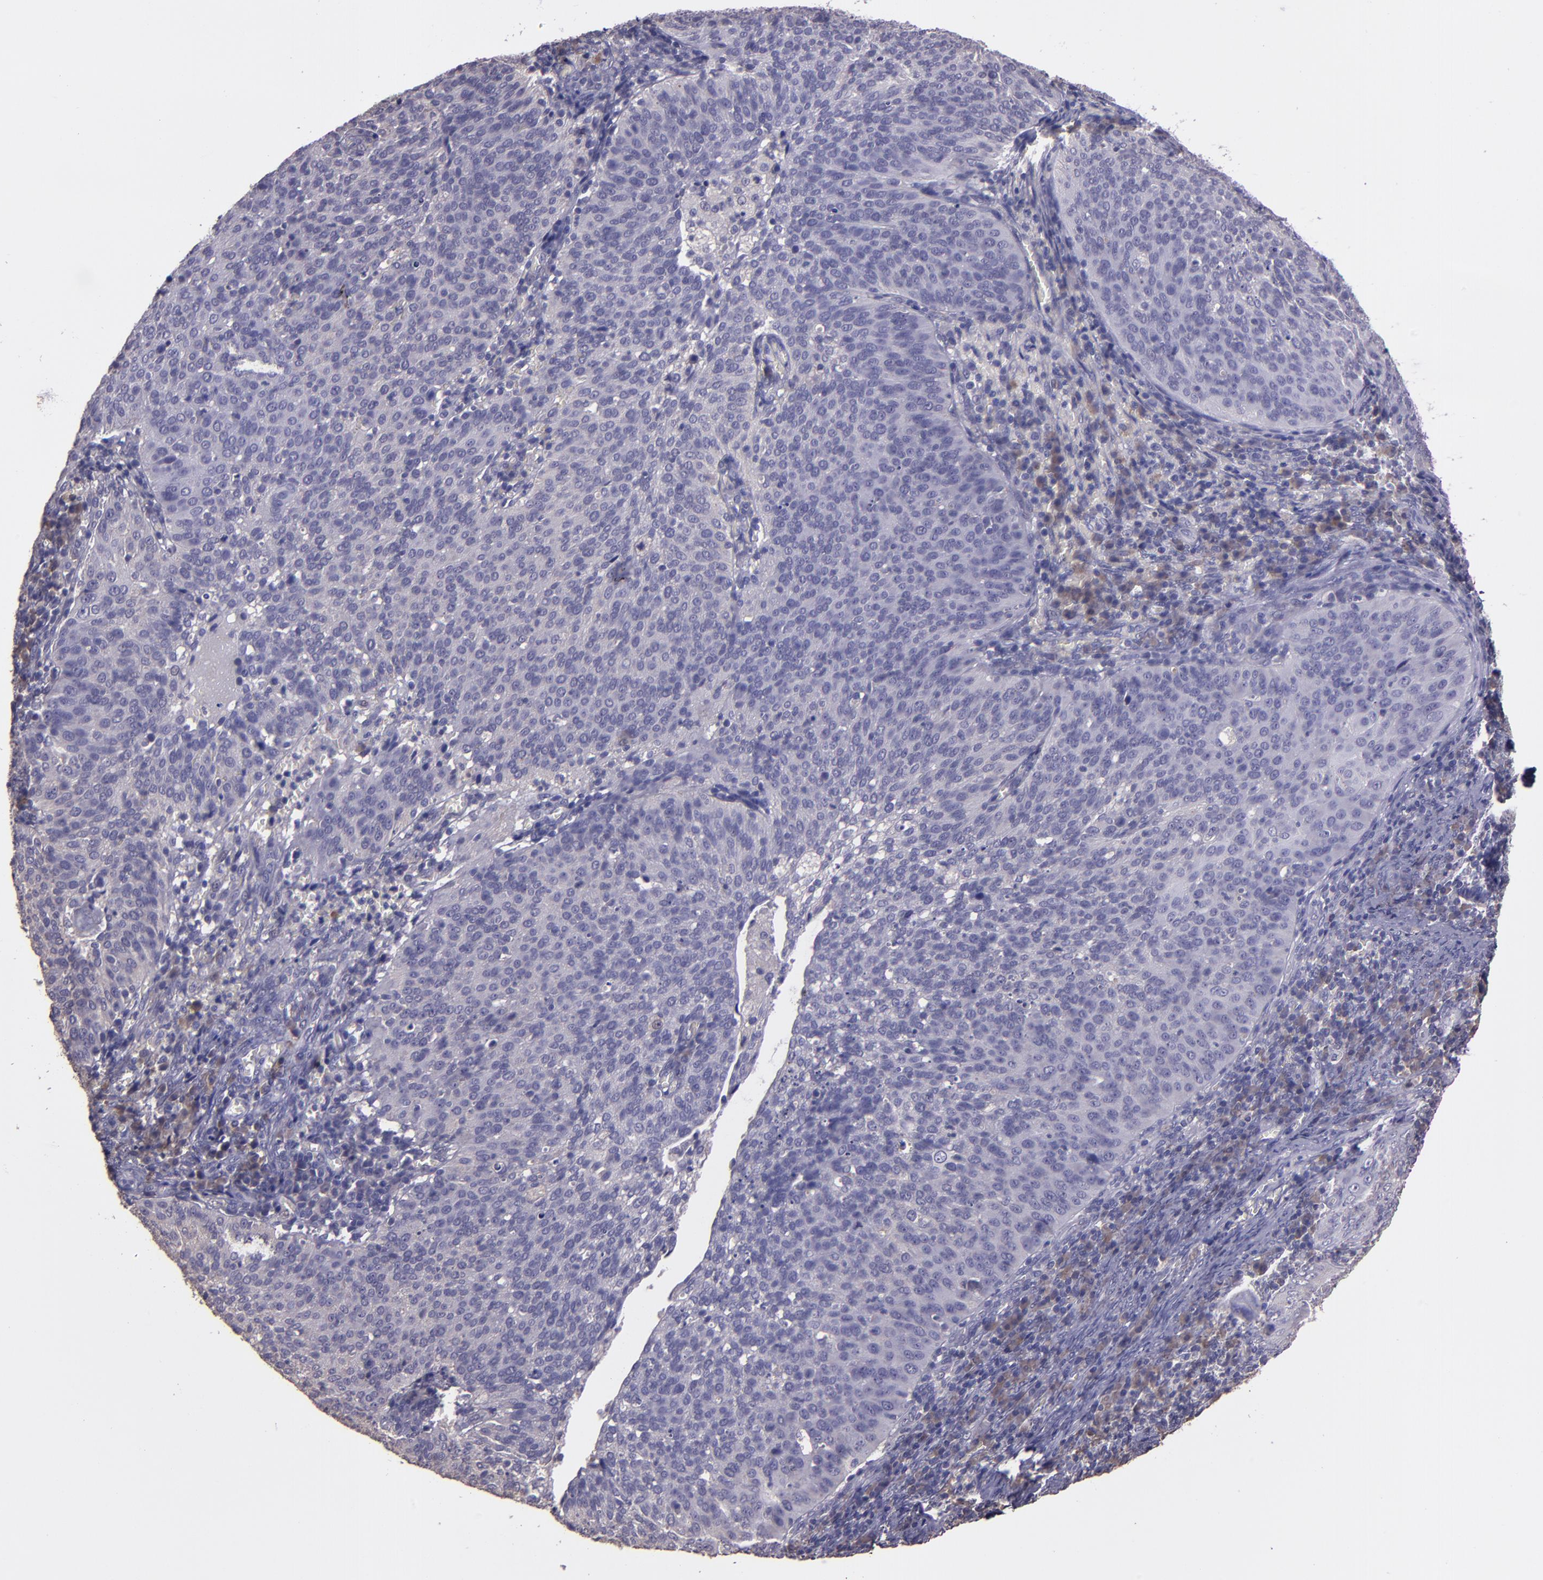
{"staining": {"intensity": "negative", "quantity": "none", "location": "none"}, "tissue": "cervical cancer", "cell_type": "Tumor cells", "image_type": "cancer", "snomed": [{"axis": "morphology", "description": "Squamous cell carcinoma, NOS"}, {"axis": "topography", "description": "Cervix"}], "caption": "Tumor cells are negative for protein expression in human cervical cancer. (Immunohistochemistry, brightfield microscopy, high magnification).", "gene": "PAPPA", "patient": {"sex": "female", "age": 39}}